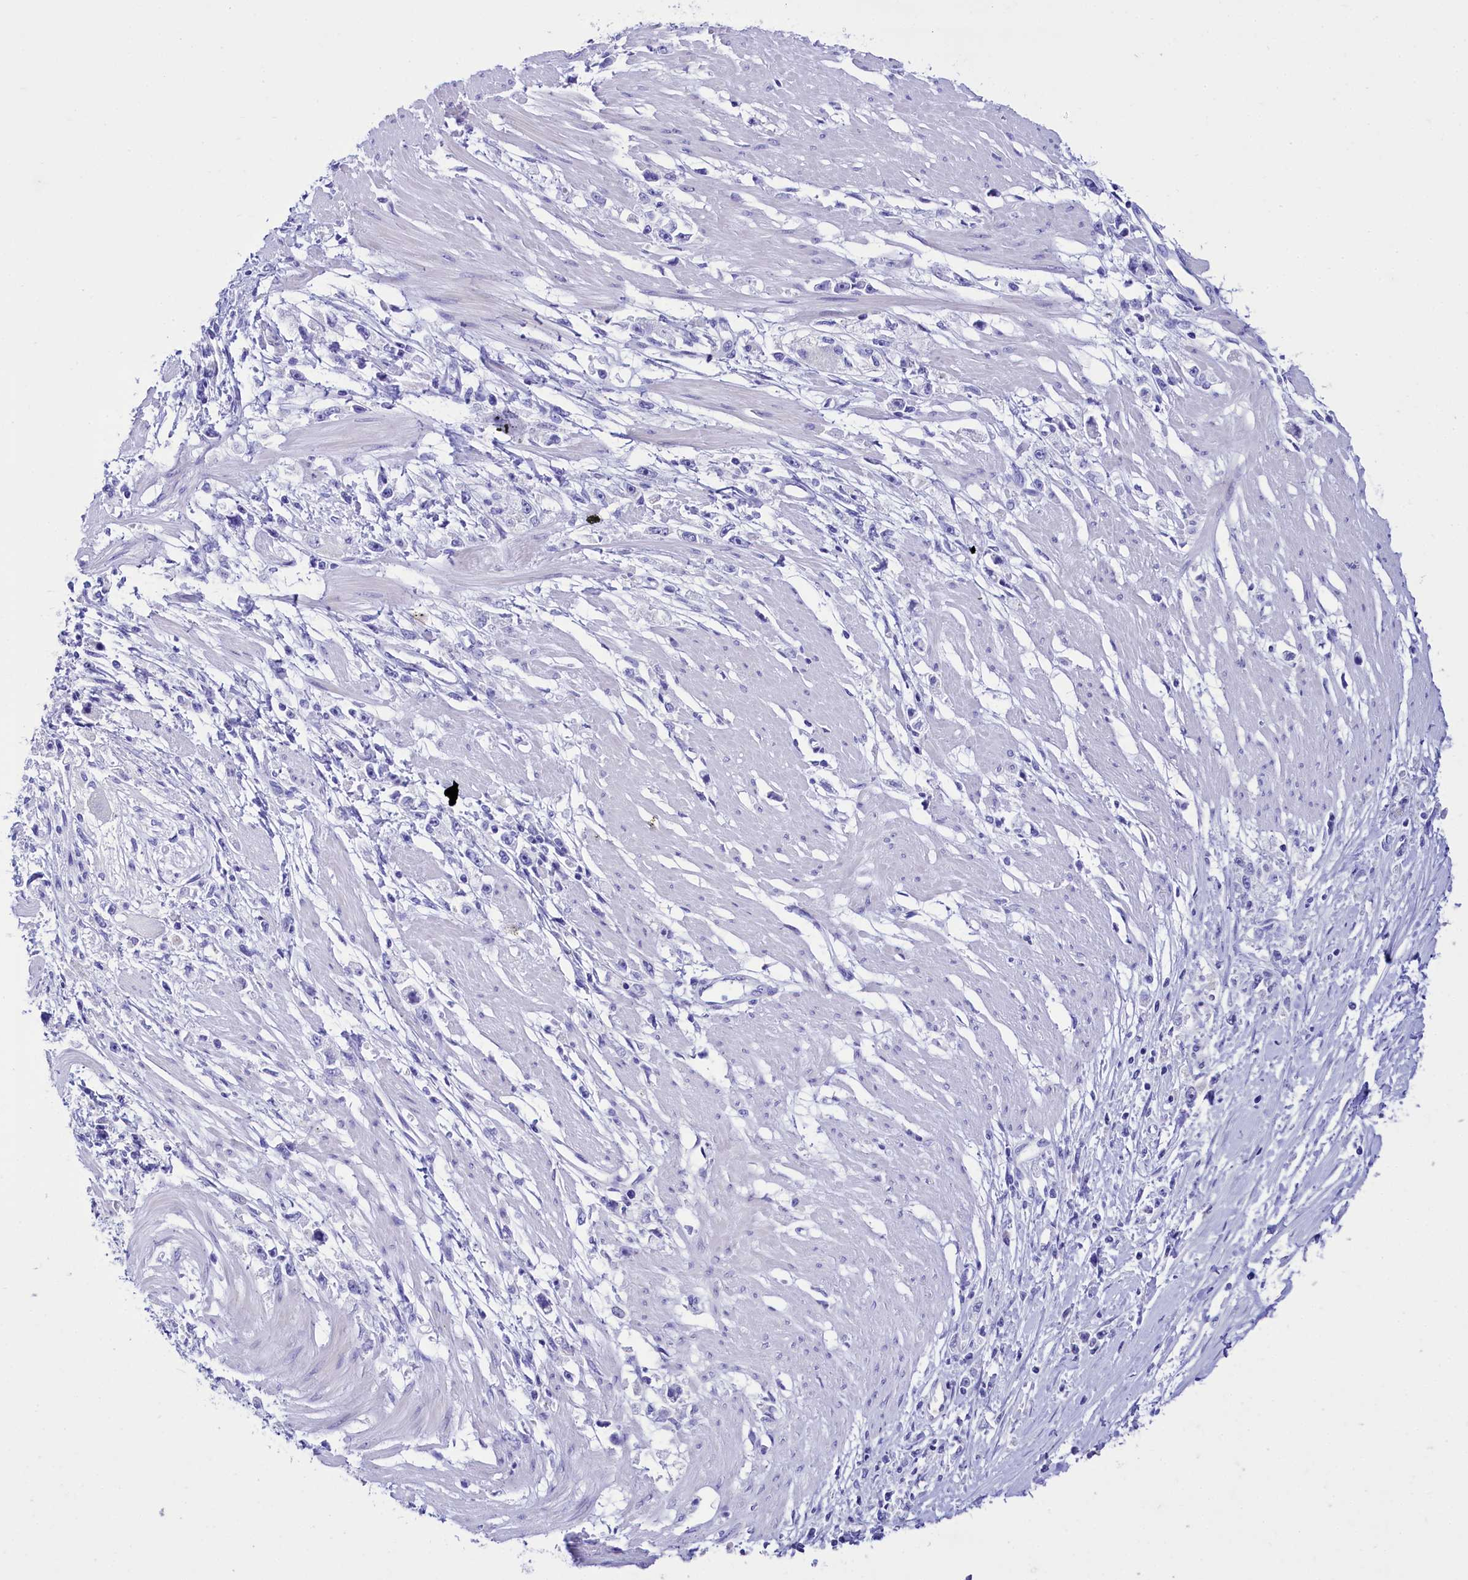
{"staining": {"intensity": "negative", "quantity": "none", "location": "none"}, "tissue": "stomach cancer", "cell_type": "Tumor cells", "image_type": "cancer", "snomed": [{"axis": "morphology", "description": "Adenocarcinoma, NOS"}, {"axis": "topography", "description": "Stomach"}], "caption": "High power microscopy image of an immunohistochemistry (IHC) photomicrograph of stomach cancer (adenocarcinoma), revealing no significant expression in tumor cells.", "gene": "TTC36", "patient": {"sex": "female", "age": 59}}